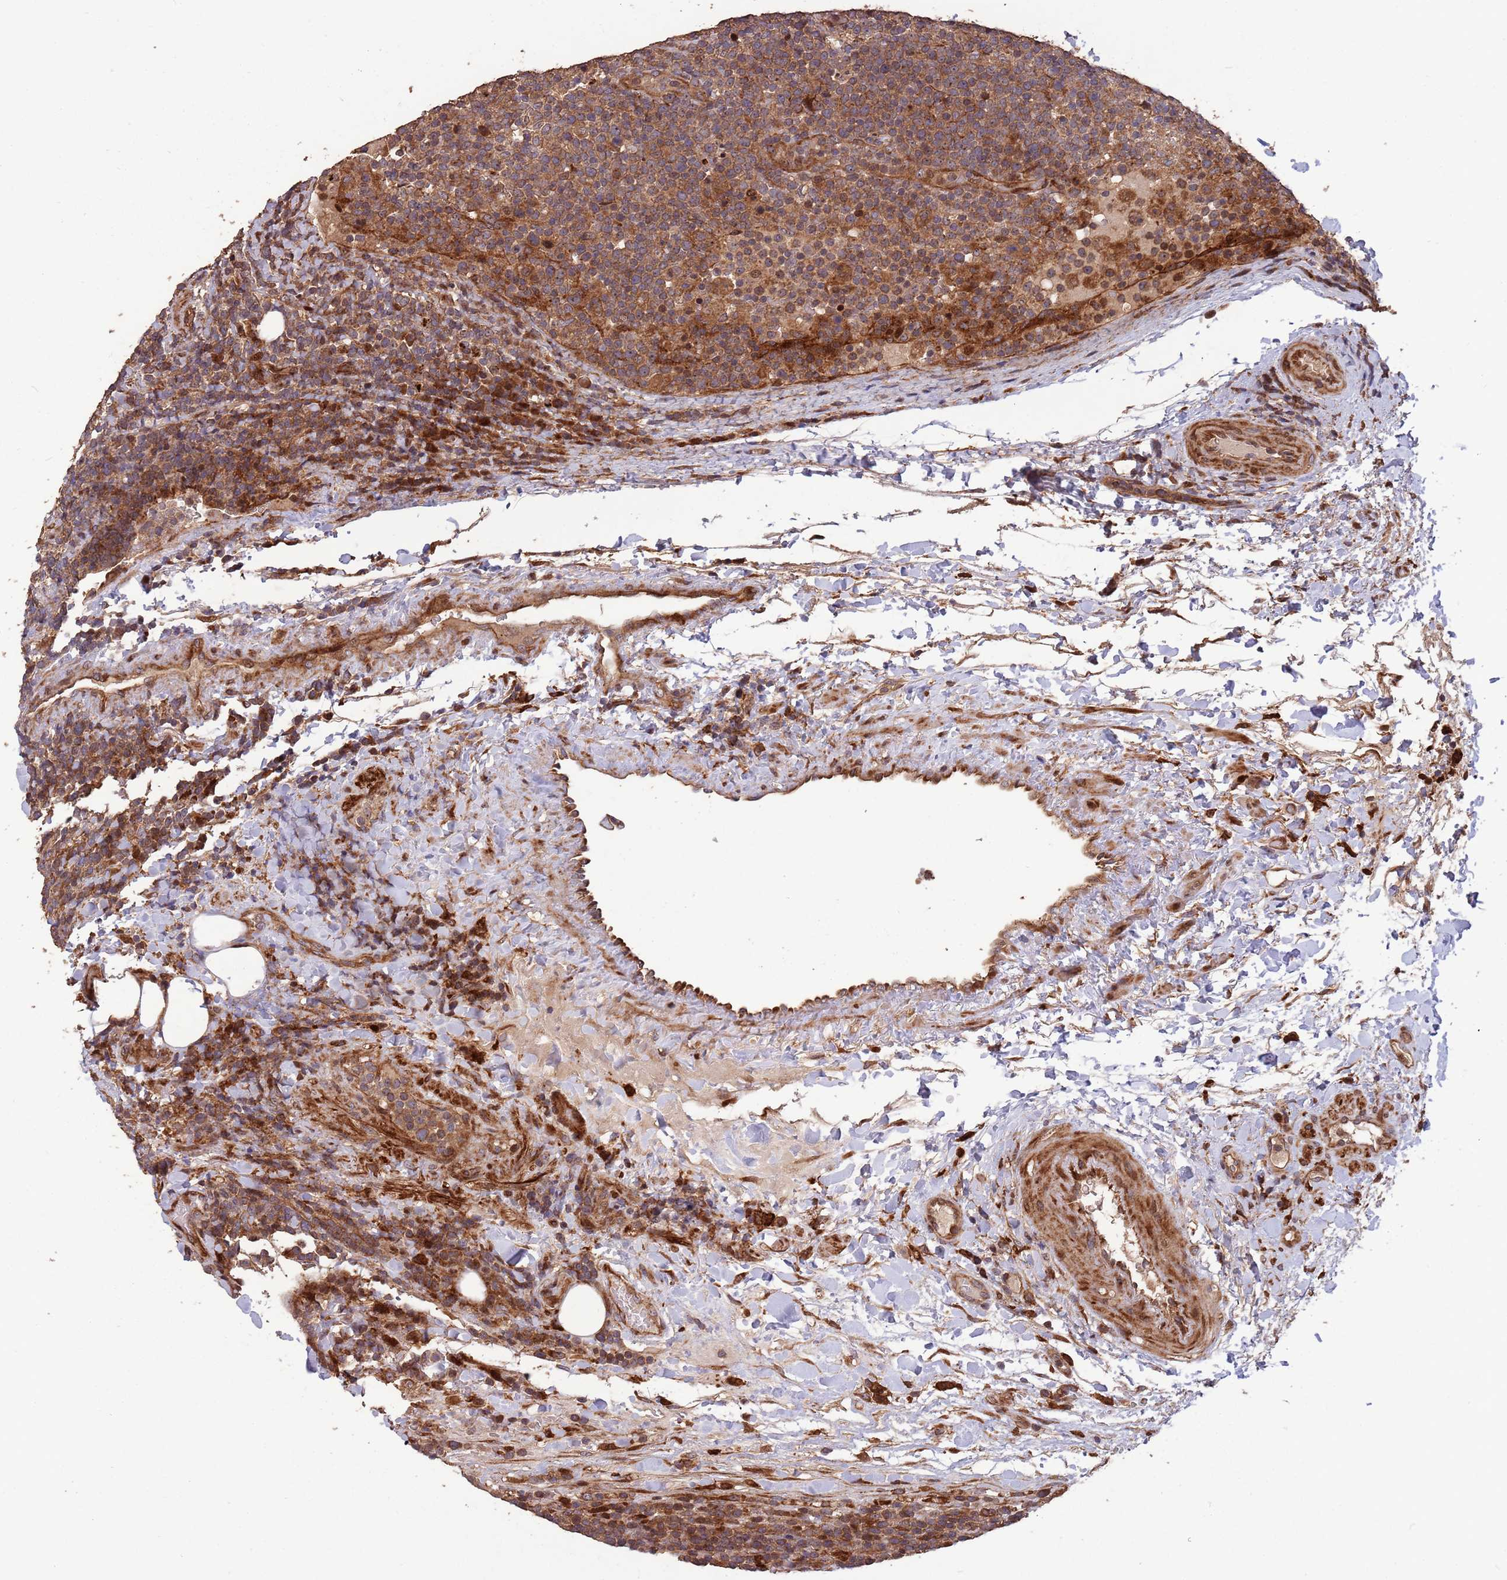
{"staining": {"intensity": "moderate", "quantity": ">75%", "location": "cytoplasmic/membranous"}, "tissue": "lymphoma", "cell_type": "Tumor cells", "image_type": "cancer", "snomed": [{"axis": "morphology", "description": "Malignant lymphoma, non-Hodgkin's type, High grade"}, {"axis": "topography", "description": "Lymph node"}], "caption": "Protein staining of malignant lymphoma, non-Hodgkin's type (high-grade) tissue demonstrates moderate cytoplasmic/membranous staining in approximately >75% of tumor cells.", "gene": "ZNF428", "patient": {"sex": "male", "age": 61}}